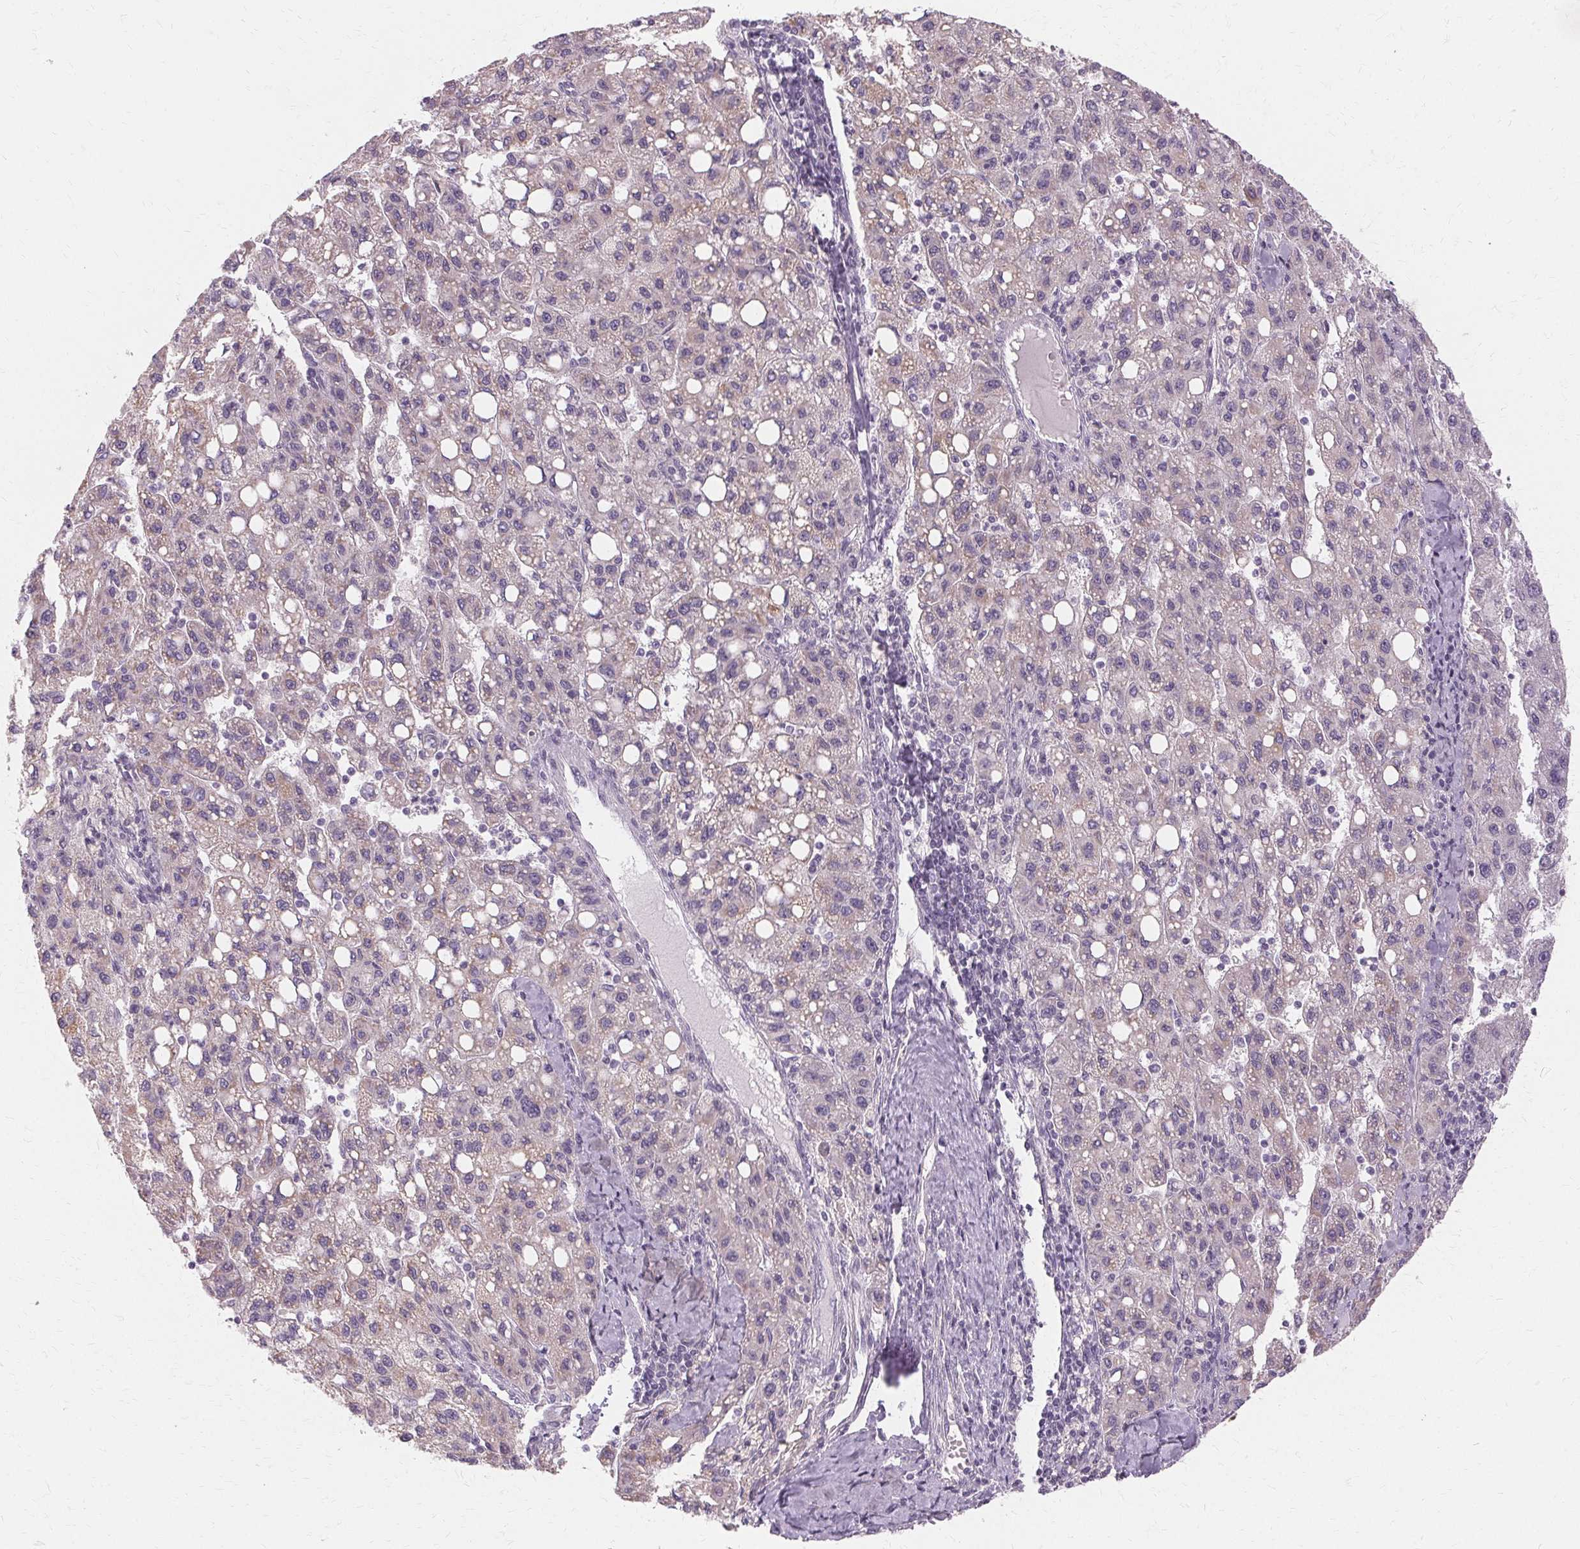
{"staining": {"intensity": "negative", "quantity": "none", "location": "none"}, "tissue": "liver cancer", "cell_type": "Tumor cells", "image_type": "cancer", "snomed": [{"axis": "morphology", "description": "Carcinoma, Hepatocellular, NOS"}, {"axis": "topography", "description": "Liver"}], "caption": "An immunohistochemistry (IHC) micrograph of liver hepatocellular carcinoma is shown. There is no staining in tumor cells of liver hepatocellular carcinoma.", "gene": "USP8", "patient": {"sex": "female", "age": 82}}